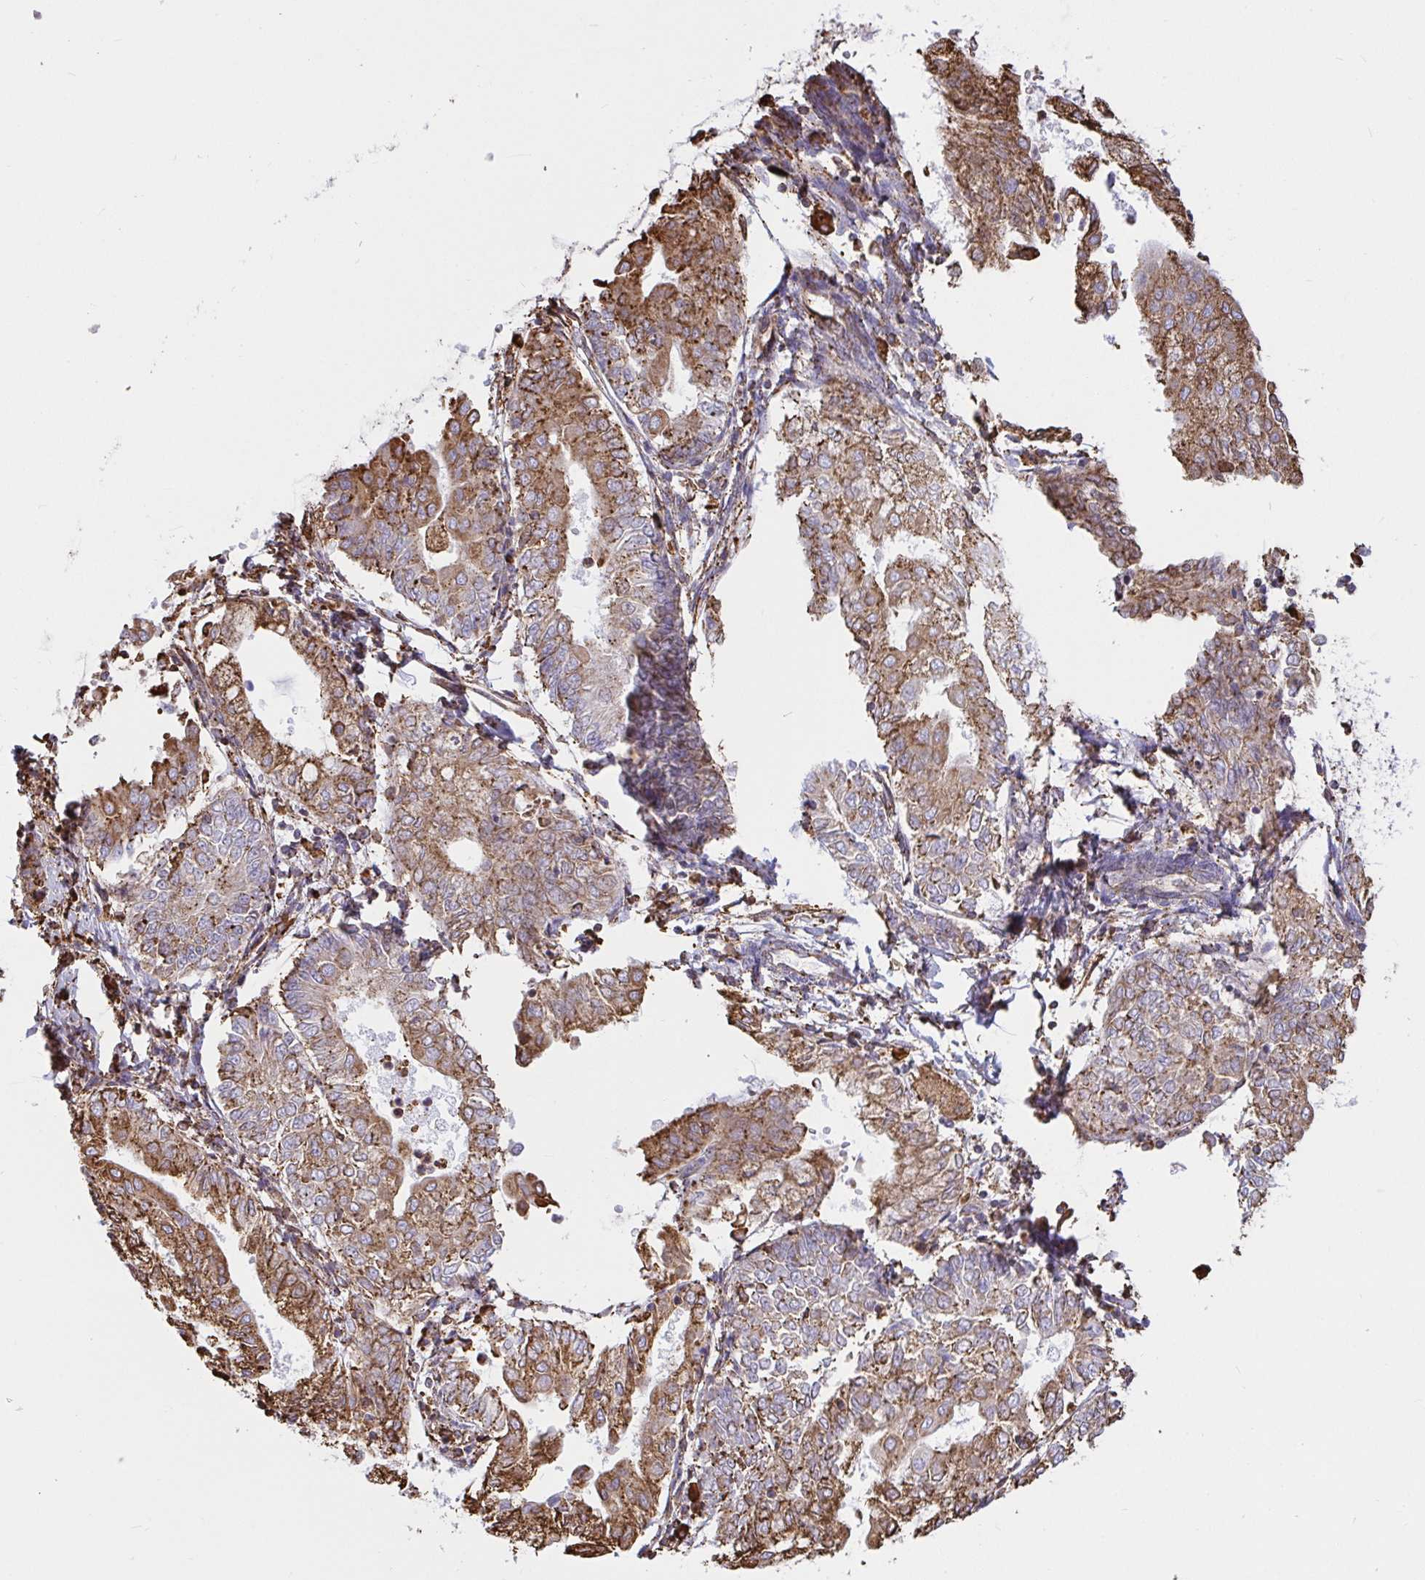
{"staining": {"intensity": "moderate", "quantity": ">75%", "location": "cytoplasmic/membranous"}, "tissue": "endometrial cancer", "cell_type": "Tumor cells", "image_type": "cancer", "snomed": [{"axis": "morphology", "description": "Adenocarcinoma, NOS"}, {"axis": "topography", "description": "Endometrium"}], "caption": "Immunohistochemical staining of human endometrial adenocarcinoma demonstrates medium levels of moderate cytoplasmic/membranous expression in about >75% of tumor cells.", "gene": "CLGN", "patient": {"sex": "female", "age": 68}}